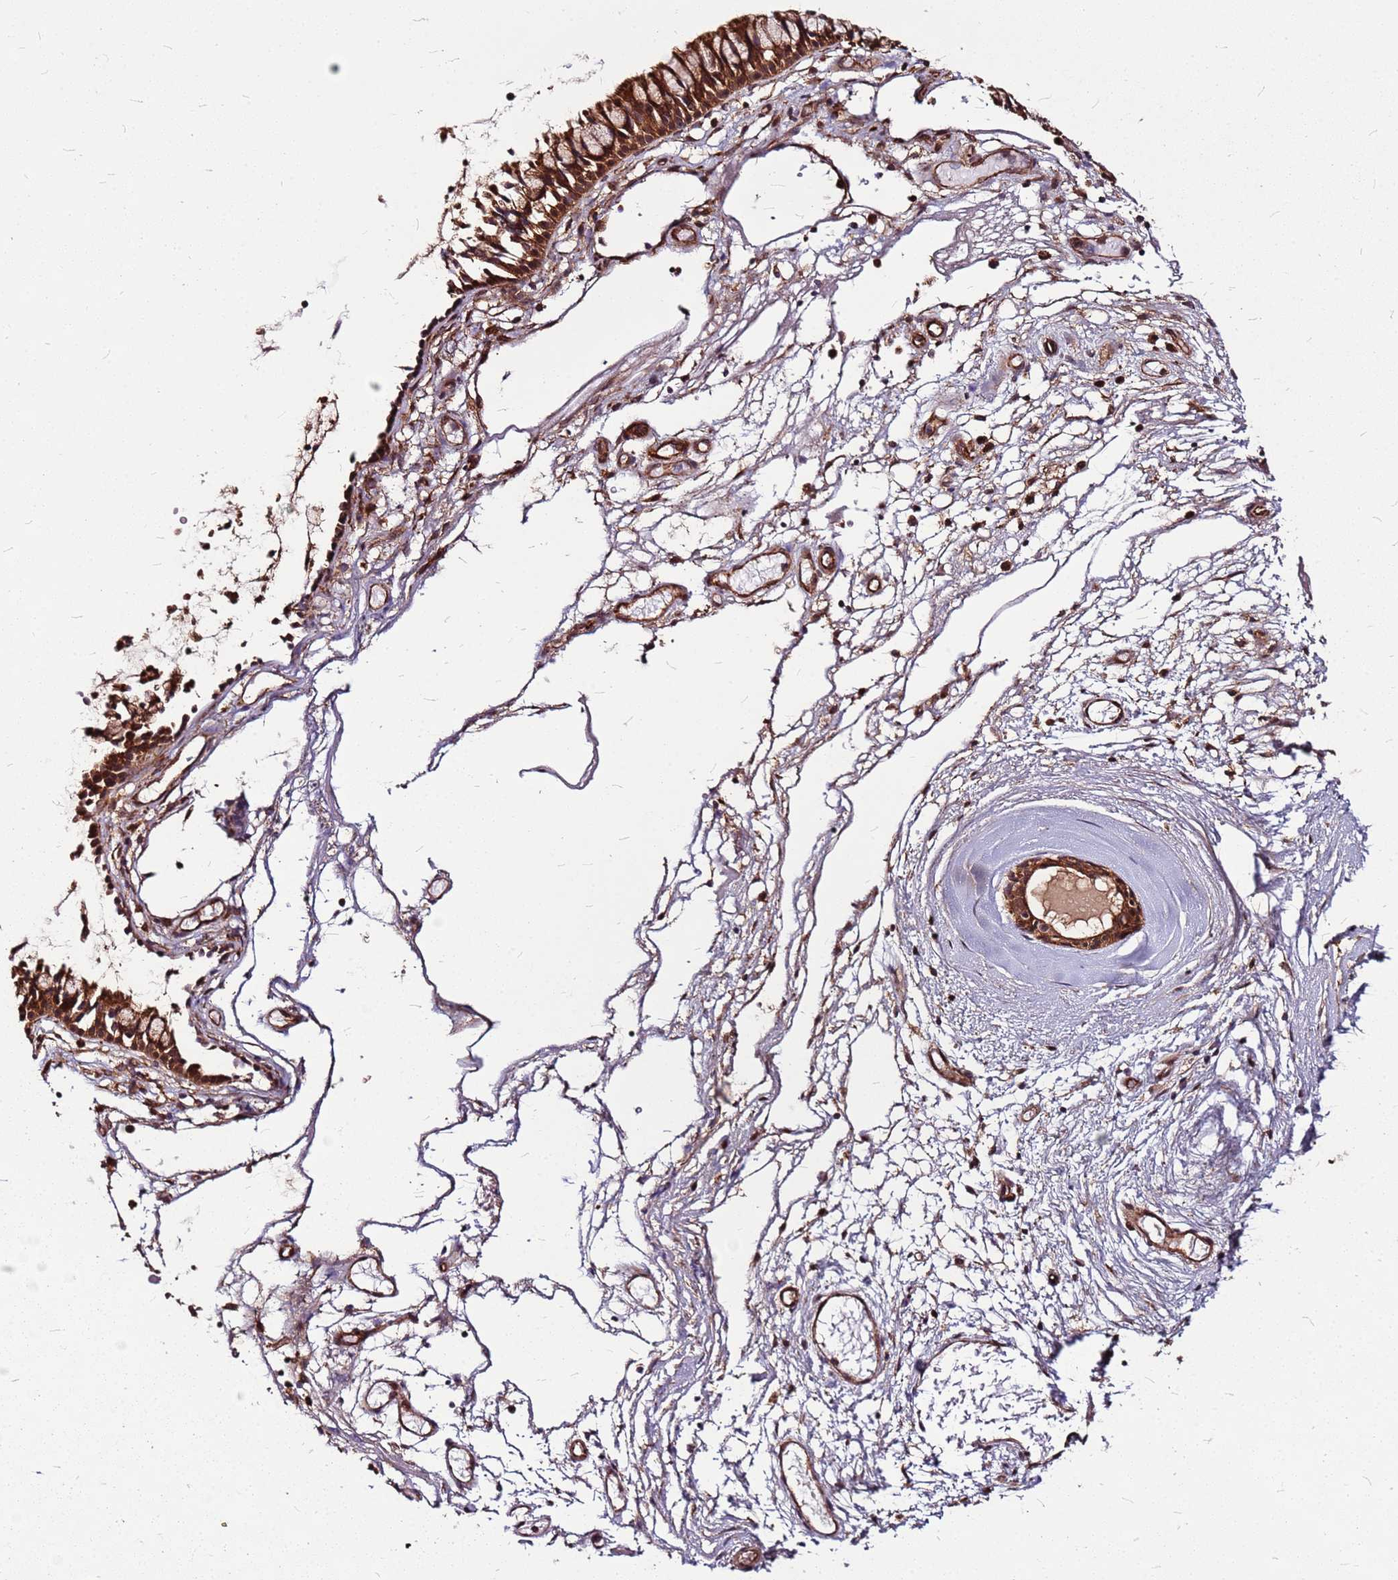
{"staining": {"intensity": "strong", "quantity": ">75%", "location": "cytoplasmic/membranous,nuclear"}, "tissue": "nasopharynx", "cell_type": "Respiratory epithelial cells", "image_type": "normal", "snomed": [{"axis": "morphology", "description": "Normal tissue, NOS"}, {"axis": "topography", "description": "Nasopharynx"}], "caption": "This image shows immunohistochemistry staining of benign nasopharynx, with high strong cytoplasmic/membranous,nuclear positivity in approximately >75% of respiratory epithelial cells.", "gene": "LYPLAL1", "patient": {"sex": "male", "age": 82}}